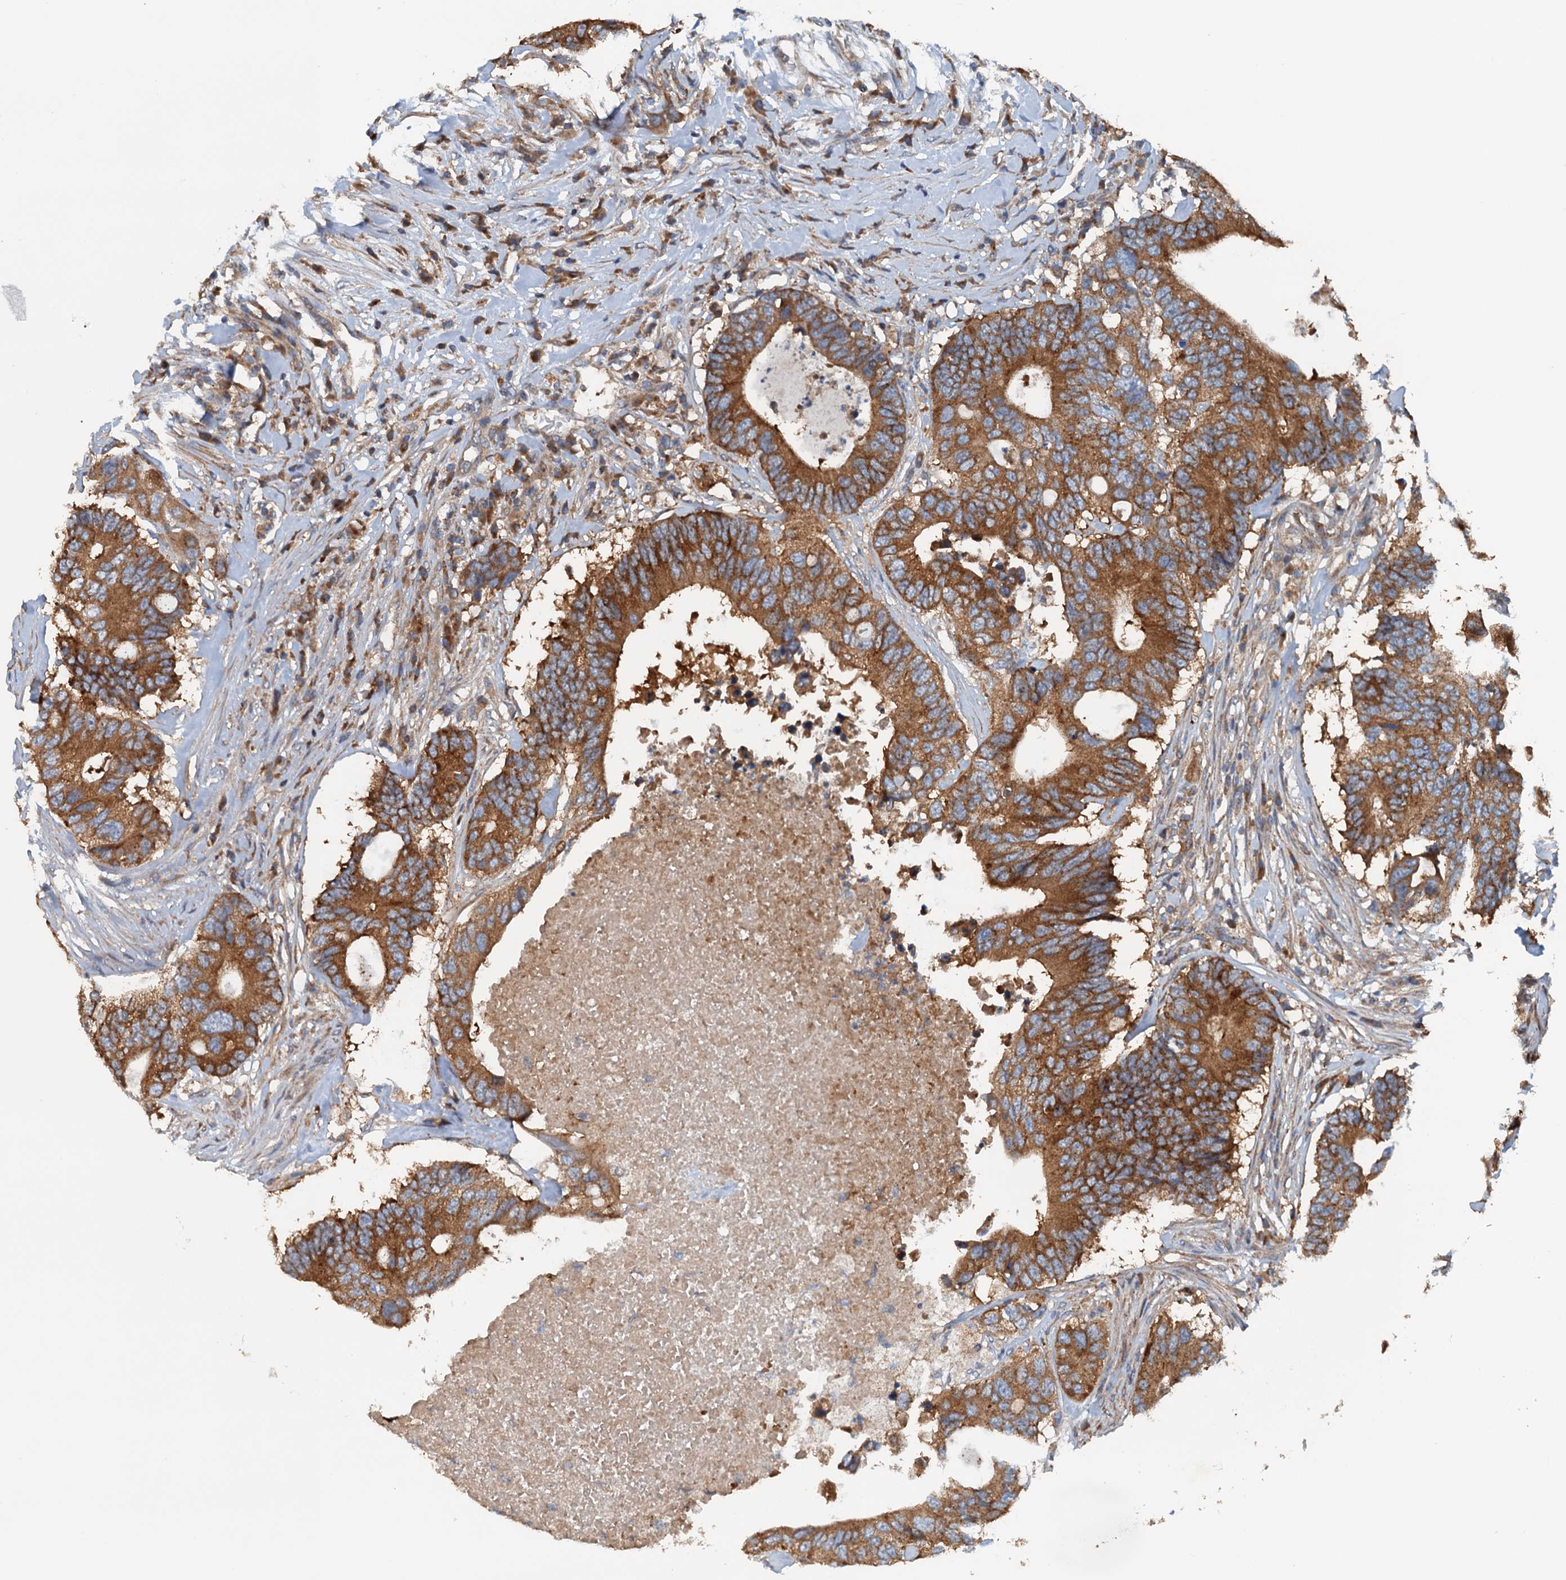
{"staining": {"intensity": "moderate", "quantity": ">75%", "location": "cytoplasmic/membranous"}, "tissue": "colorectal cancer", "cell_type": "Tumor cells", "image_type": "cancer", "snomed": [{"axis": "morphology", "description": "Adenocarcinoma, NOS"}, {"axis": "topography", "description": "Colon"}], "caption": "The histopathology image exhibits staining of colorectal cancer, revealing moderate cytoplasmic/membranous protein staining (brown color) within tumor cells.", "gene": "COG3", "patient": {"sex": "male", "age": 71}}